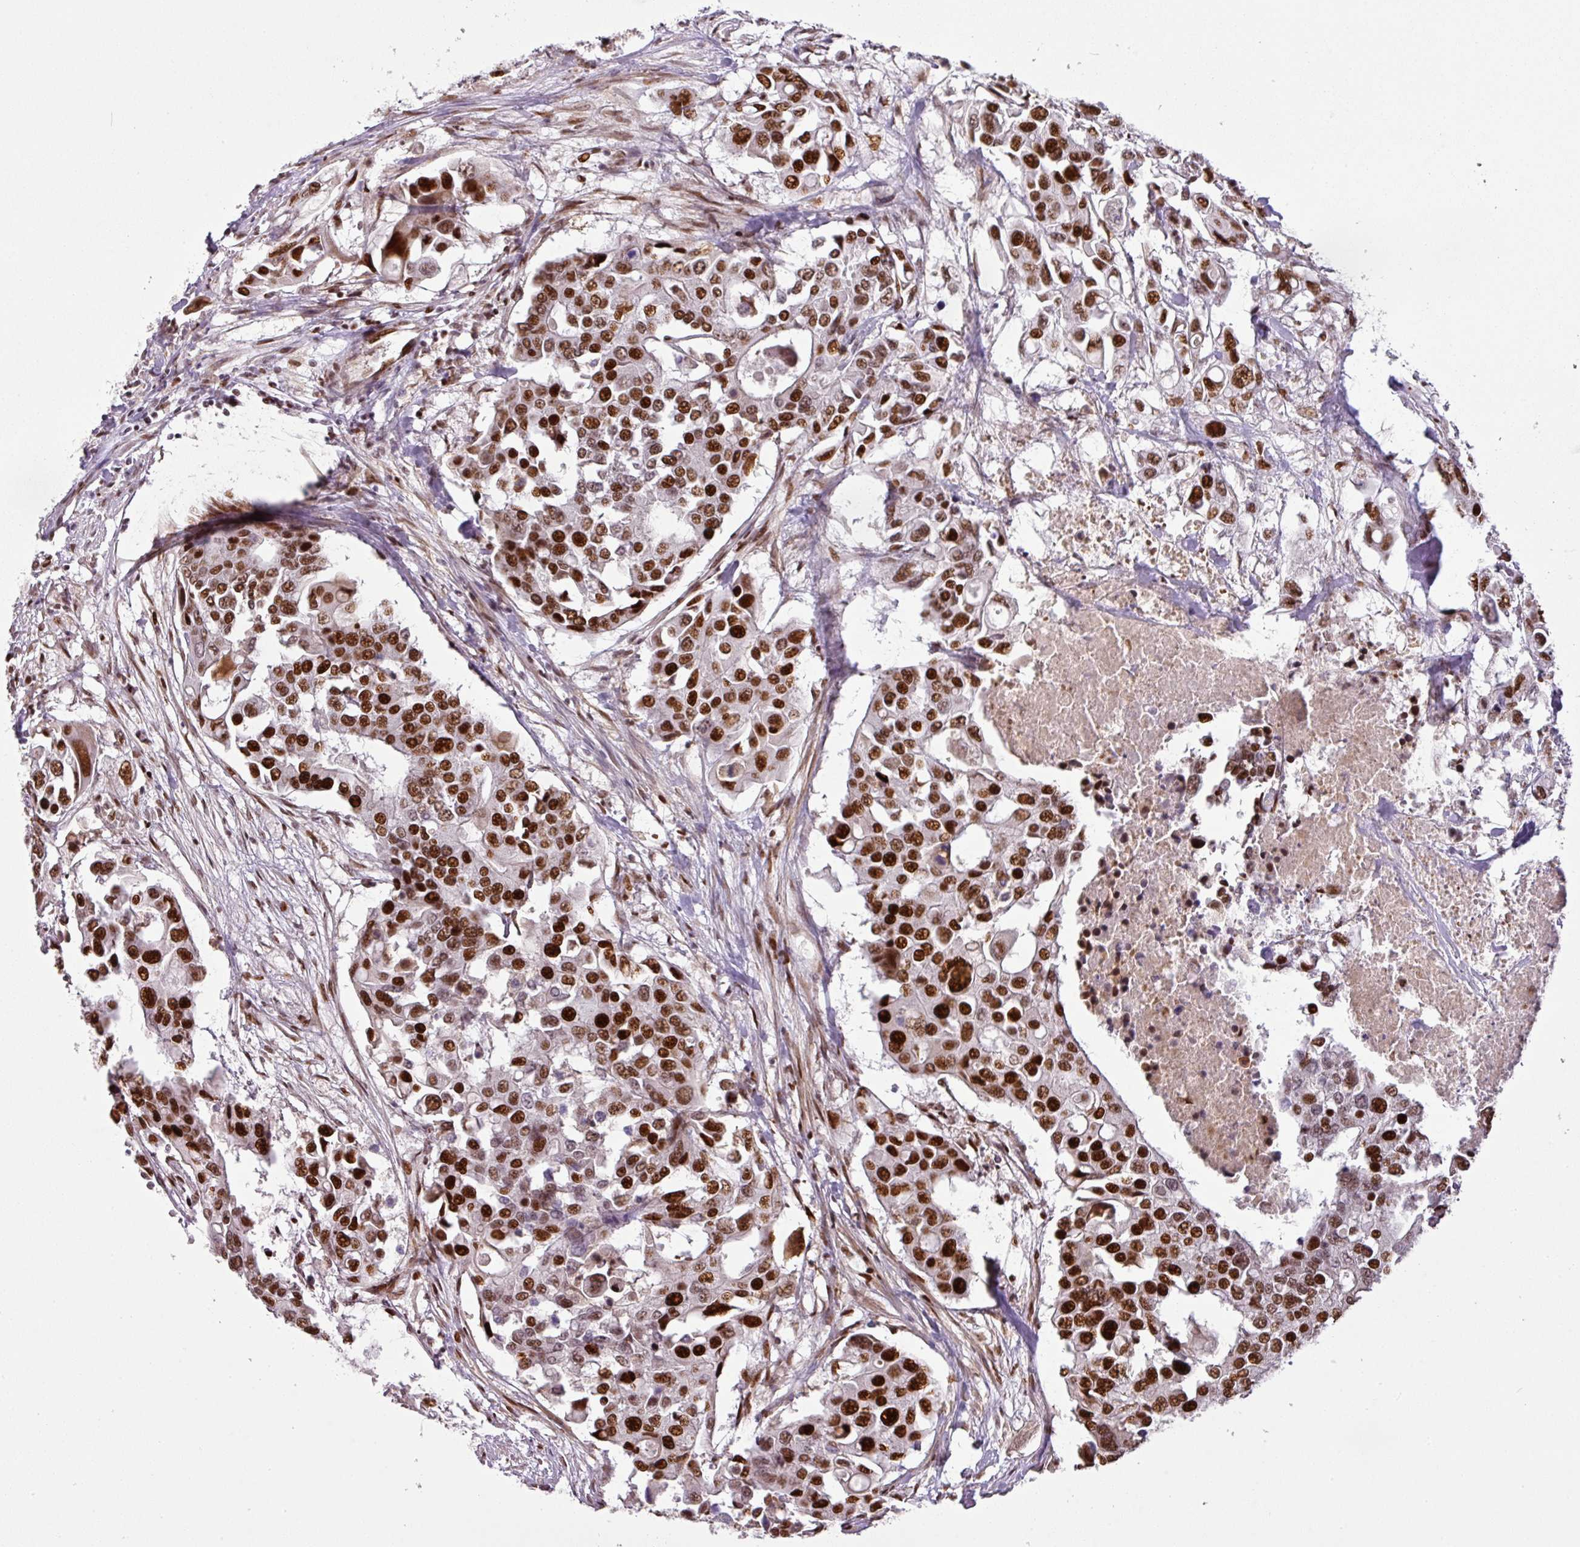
{"staining": {"intensity": "strong", "quantity": ">75%", "location": "nuclear"}, "tissue": "colorectal cancer", "cell_type": "Tumor cells", "image_type": "cancer", "snomed": [{"axis": "morphology", "description": "Adenocarcinoma, NOS"}, {"axis": "topography", "description": "Colon"}], "caption": "This is an image of IHC staining of colorectal cancer, which shows strong positivity in the nuclear of tumor cells.", "gene": "MYSM1", "patient": {"sex": "male", "age": 77}}